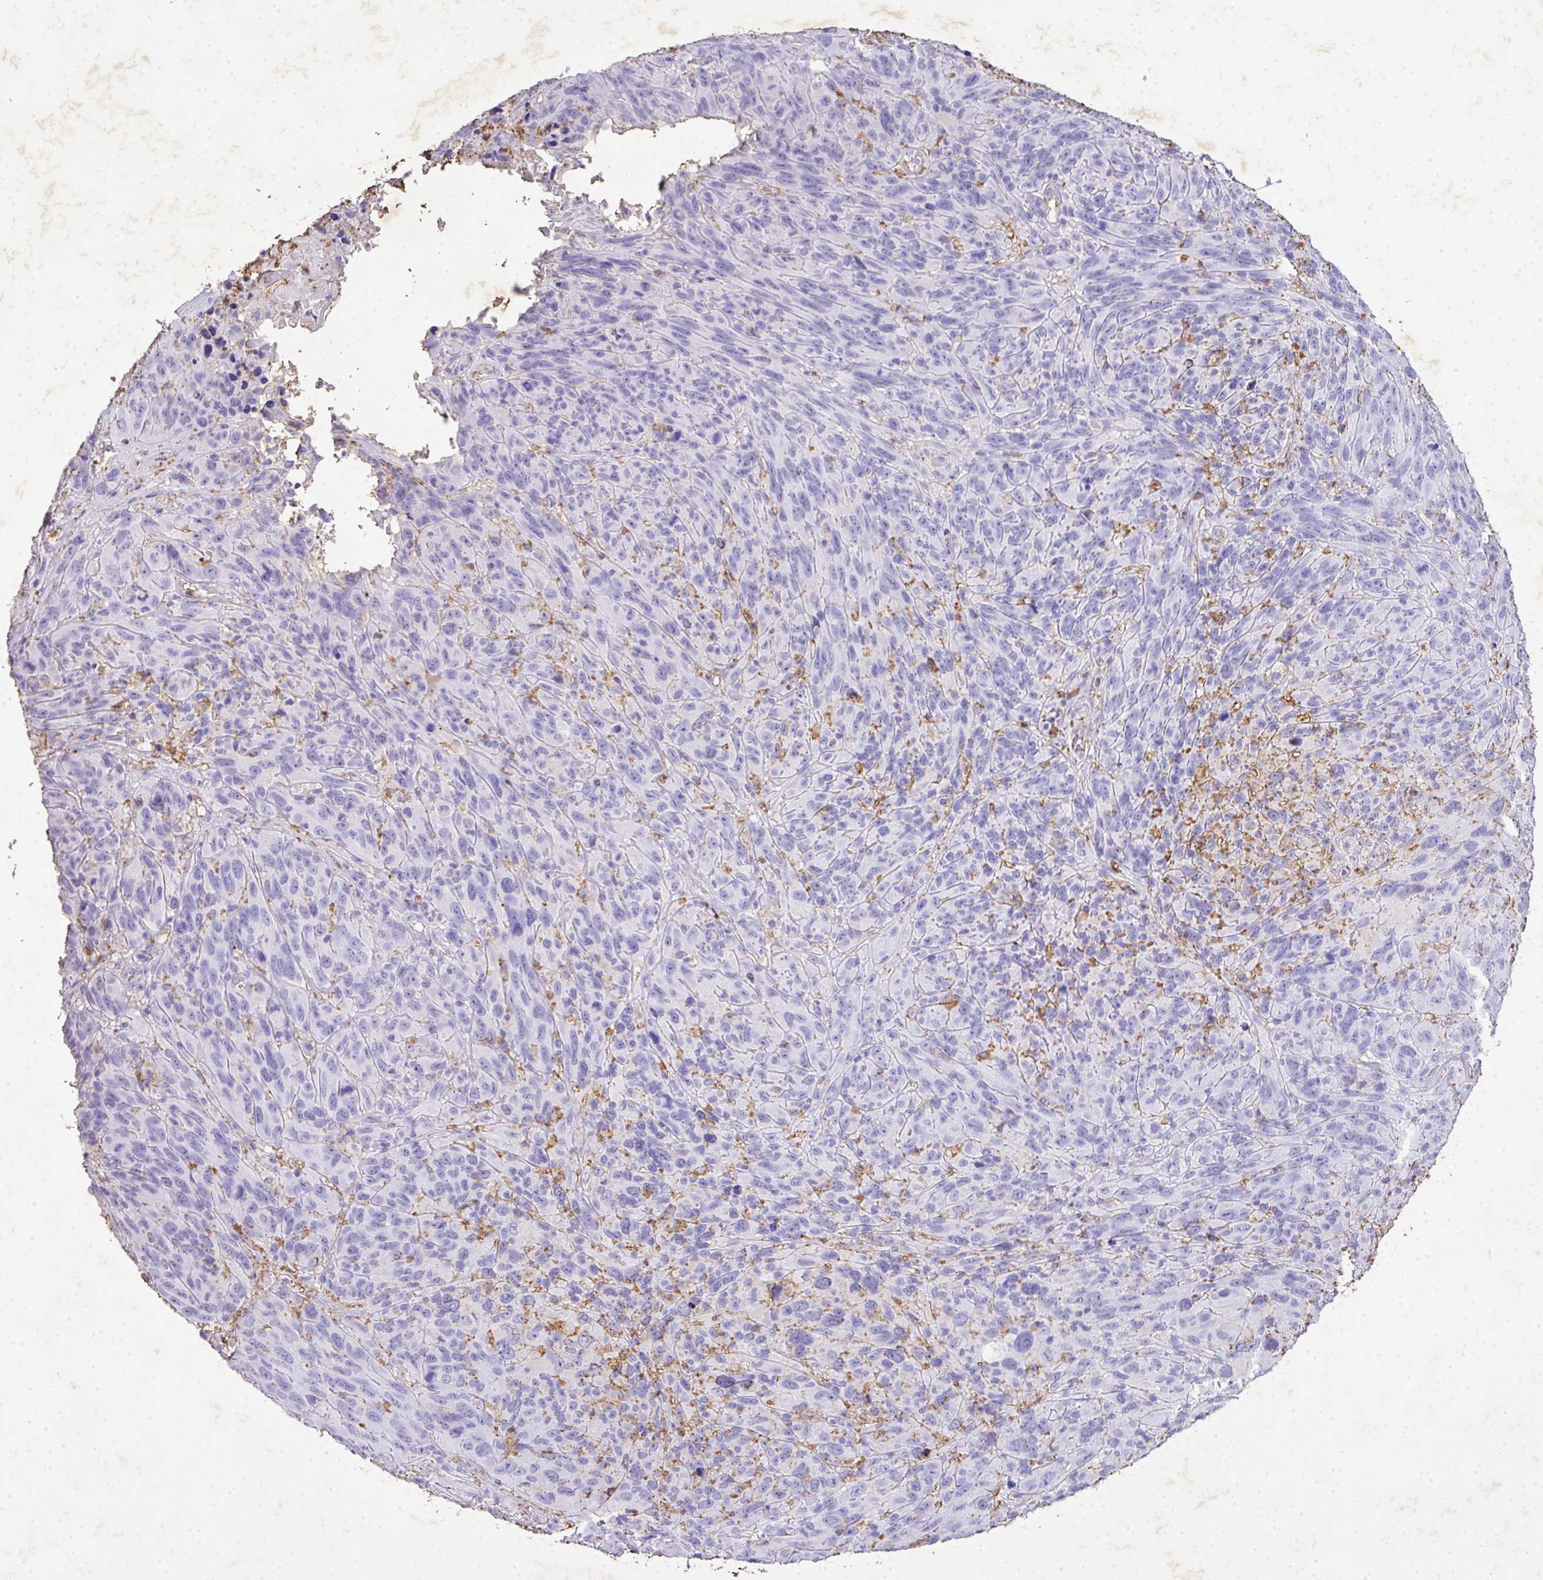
{"staining": {"intensity": "negative", "quantity": "none", "location": "none"}, "tissue": "melanoma", "cell_type": "Tumor cells", "image_type": "cancer", "snomed": [{"axis": "morphology", "description": "Malignant melanoma, NOS"}, {"axis": "topography", "description": "Skin of head"}], "caption": "The photomicrograph demonstrates no significant staining in tumor cells of melanoma.", "gene": "KCNJ11", "patient": {"sex": "male", "age": 96}}